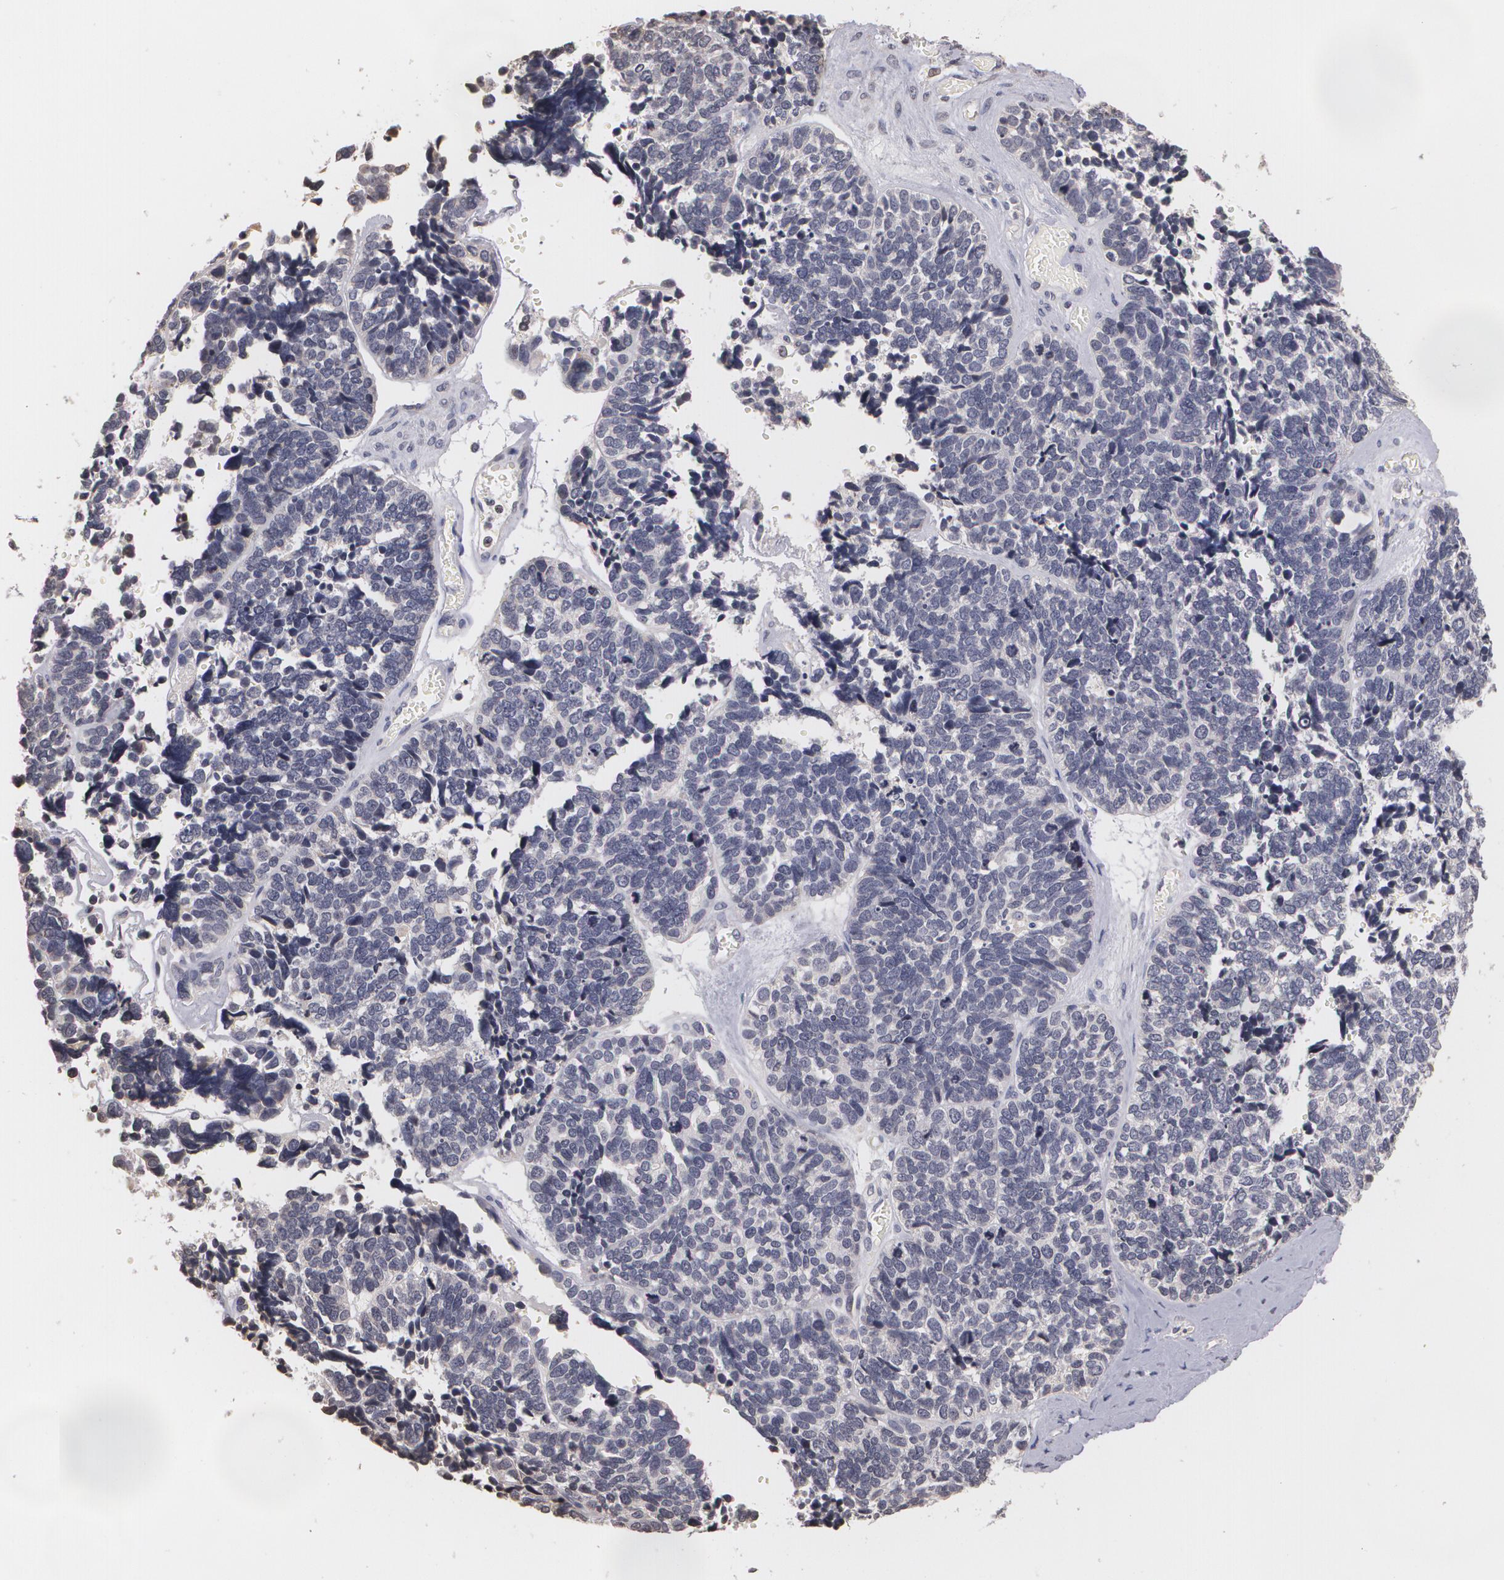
{"staining": {"intensity": "negative", "quantity": "none", "location": "none"}, "tissue": "ovarian cancer", "cell_type": "Tumor cells", "image_type": "cancer", "snomed": [{"axis": "morphology", "description": "Cystadenocarcinoma, serous, NOS"}, {"axis": "topography", "description": "Ovary"}], "caption": "This is an immunohistochemistry histopathology image of human ovarian cancer. There is no expression in tumor cells.", "gene": "THRB", "patient": {"sex": "female", "age": 77}}